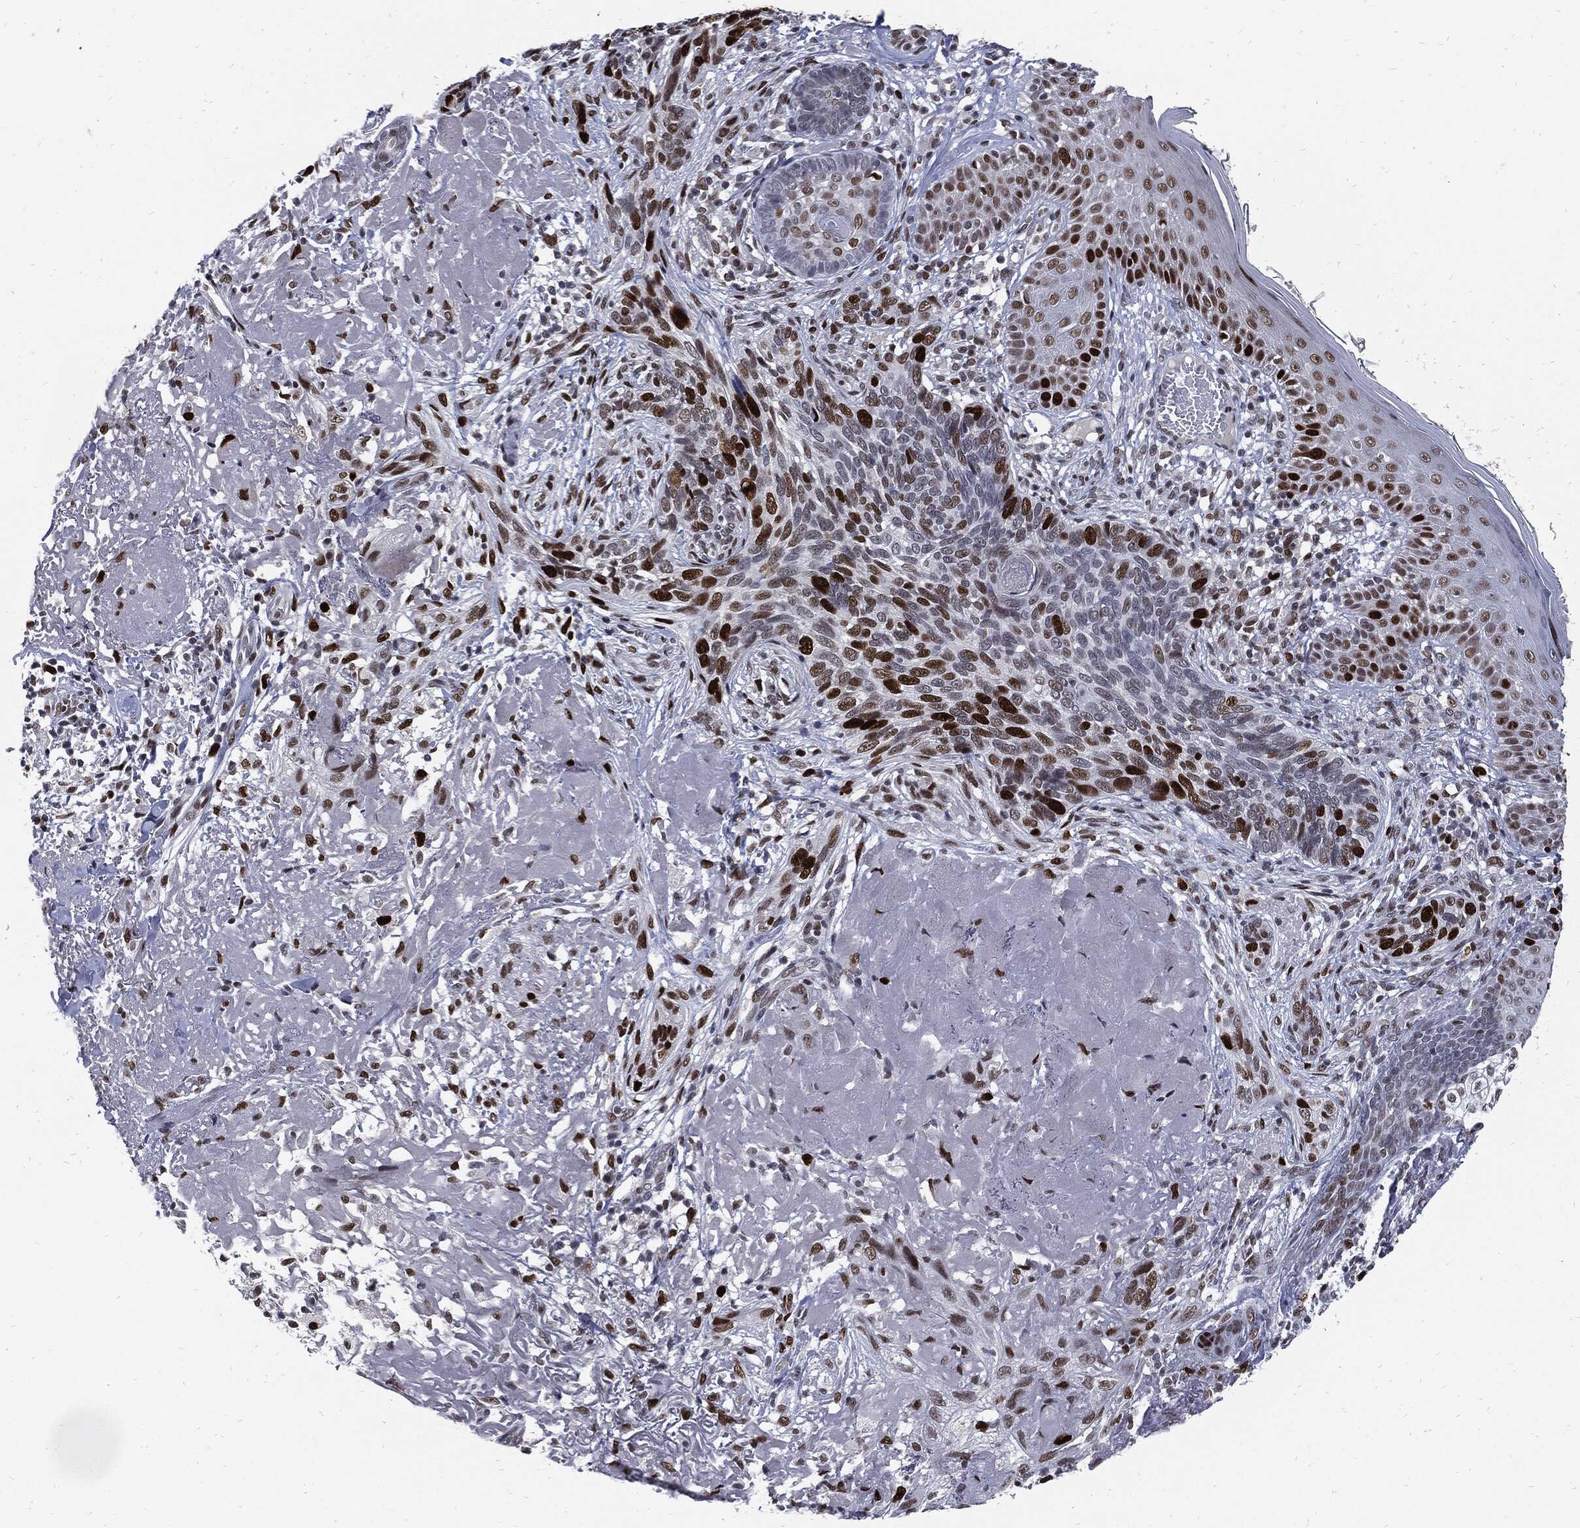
{"staining": {"intensity": "strong", "quantity": "<25%", "location": "nuclear"}, "tissue": "skin cancer", "cell_type": "Tumor cells", "image_type": "cancer", "snomed": [{"axis": "morphology", "description": "Basal cell carcinoma"}, {"axis": "topography", "description": "Skin"}], "caption": "This photomicrograph exhibits basal cell carcinoma (skin) stained with IHC to label a protein in brown. The nuclear of tumor cells show strong positivity for the protein. Nuclei are counter-stained blue.", "gene": "NBN", "patient": {"sex": "male", "age": 91}}